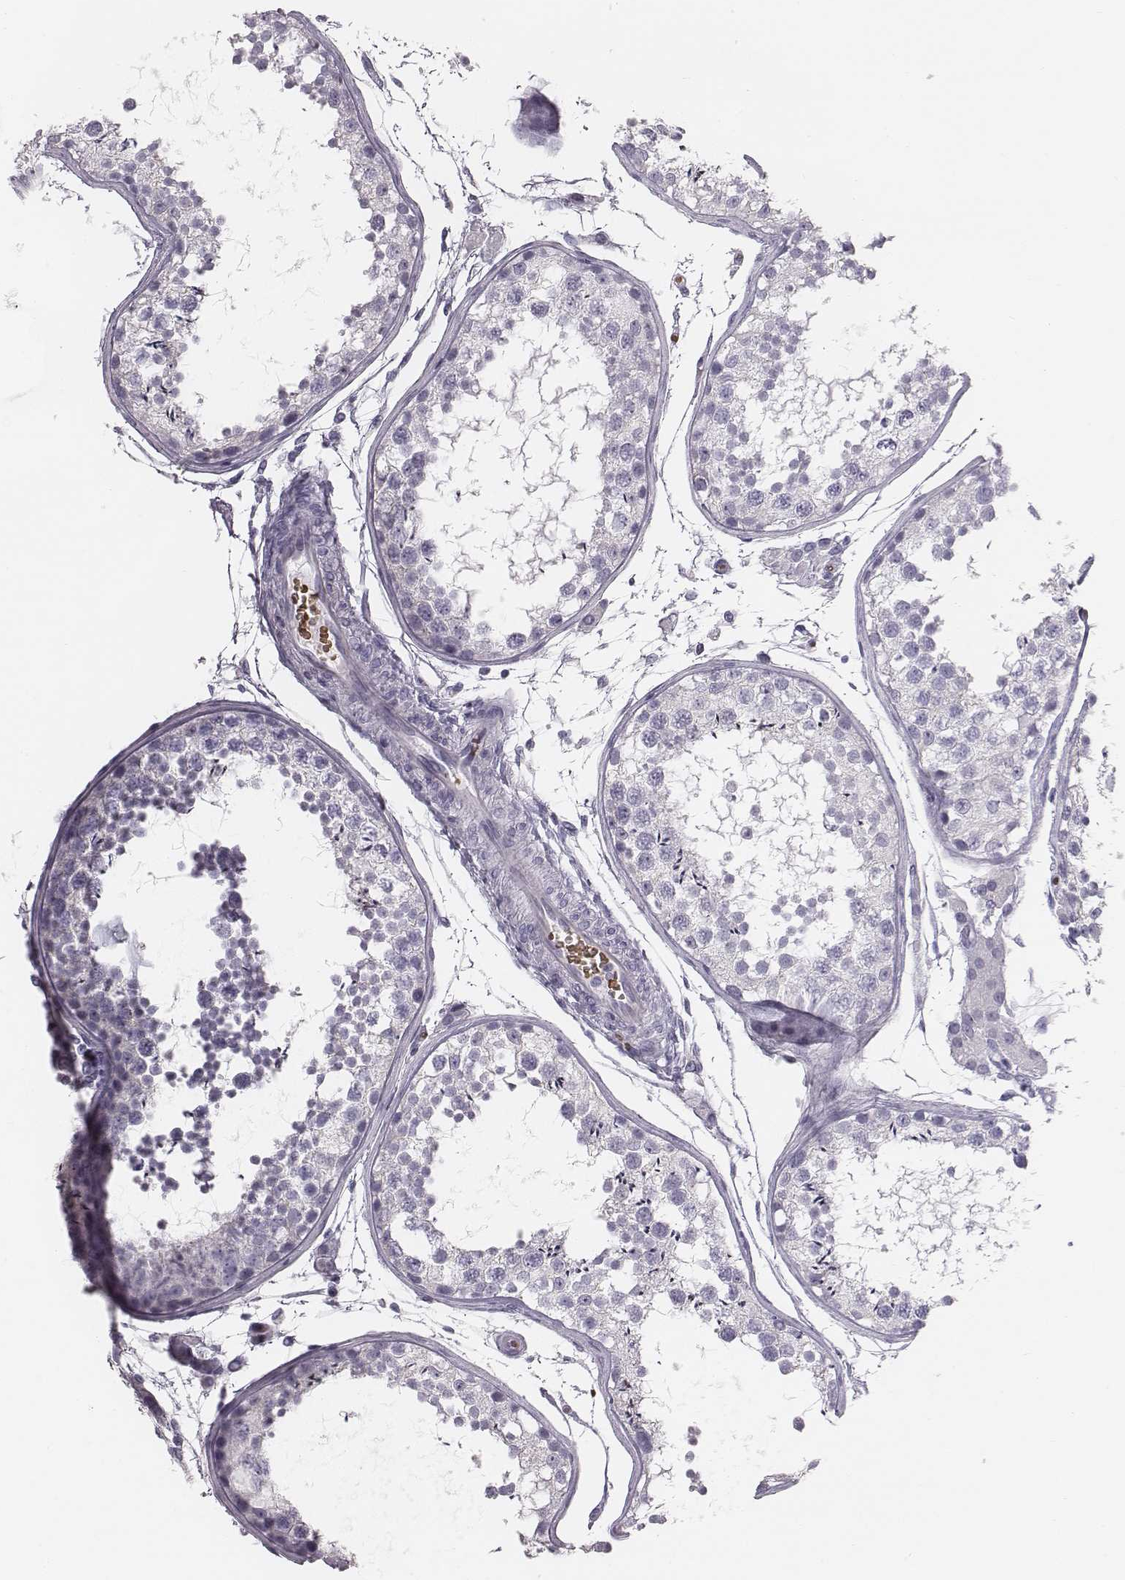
{"staining": {"intensity": "negative", "quantity": "none", "location": "none"}, "tissue": "testis", "cell_type": "Cells in seminiferous ducts", "image_type": "normal", "snomed": [{"axis": "morphology", "description": "Normal tissue, NOS"}, {"axis": "topography", "description": "Testis"}], "caption": "An image of human testis is negative for staining in cells in seminiferous ducts. Brightfield microscopy of immunohistochemistry stained with DAB (3,3'-diaminobenzidine) (brown) and hematoxylin (blue), captured at high magnification.", "gene": "HBZ", "patient": {"sex": "male", "age": 29}}